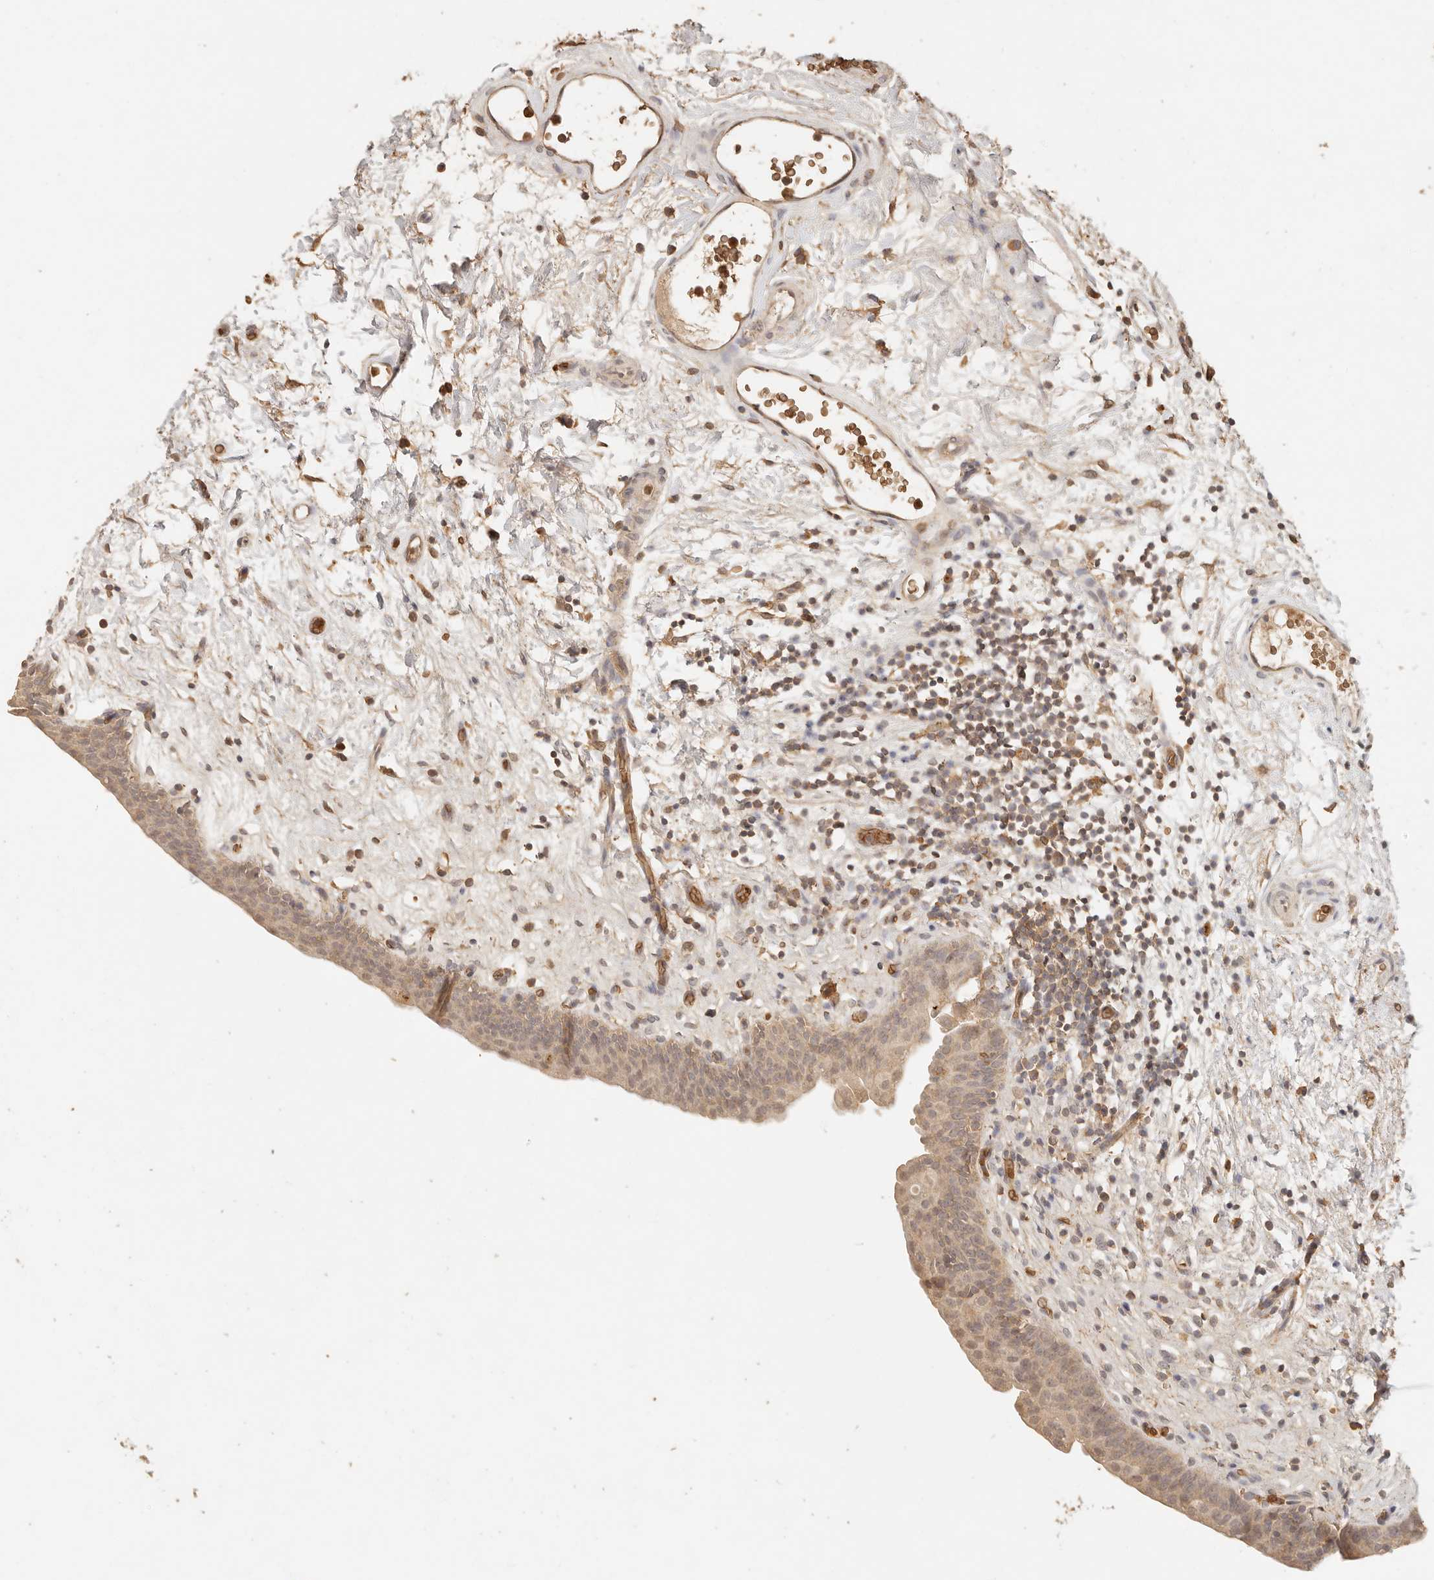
{"staining": {"intensity": "moderate", "quantity": ">75%", "location": "cytoplasmic/membranous,nuclear"}, "tissue": "urinary bladder", "cell_type": "Urothelial cells", "image_type": "normal", "snomed": [{"axis": "morphology", "description": "Normal tissue, NOS"}, {"axis": "topography", "description": "Urinary bladder"}], "caption": "Urinary bladder was stained to show a protein in brown. There is medium levels of moderate cytoplasmic/membranous,nuclear expression in approximately >75% of urothelial cells. The staining was performed using DAB, with brown indicating positive protein expression. Nuclei are stained blue with hematoxylin.", "gene": "INTS11", "patient": {"sex": "male", "age": 83}}